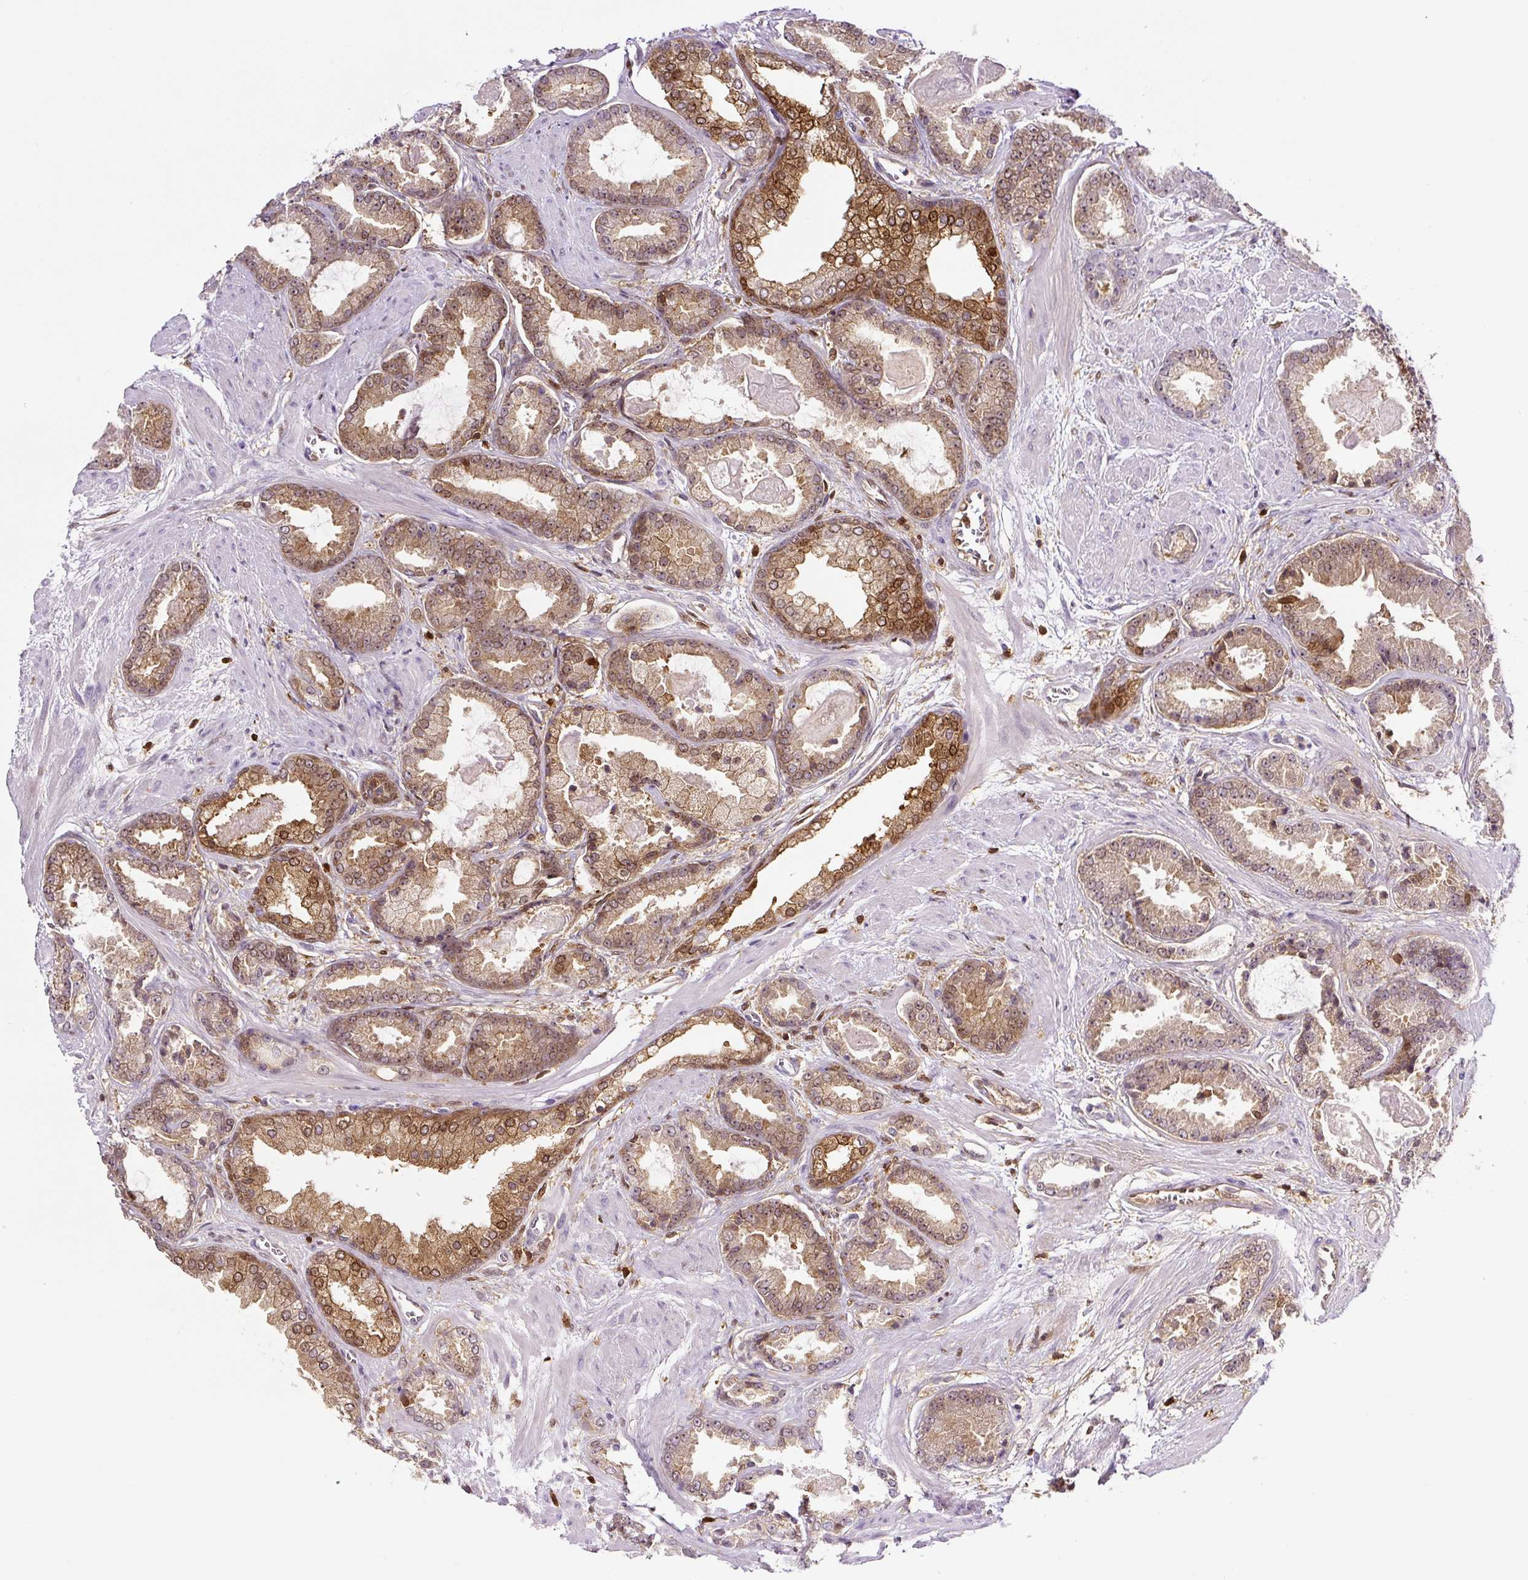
{"staining": {"intensity": "weak", "quantity": ">75%", "location": "cytoplasmic/membranous,nuclear"}, "tissue": "prostate cancer", "cell_type": "Tumor cells", "image_type": "cancer", "snomed": [{"axis": "morphology", "description": "Adenocarcinoma, Low grade"}, {"axis": "topography", "description": "Prostate"}], "caption": "Weak cytoplasmic/membranous and nuclear protein expression is present in about >75% of tumor cells in prostate cancer.", "gene": "ANXA1", "patient": {"sex": "male", "age": 62}}